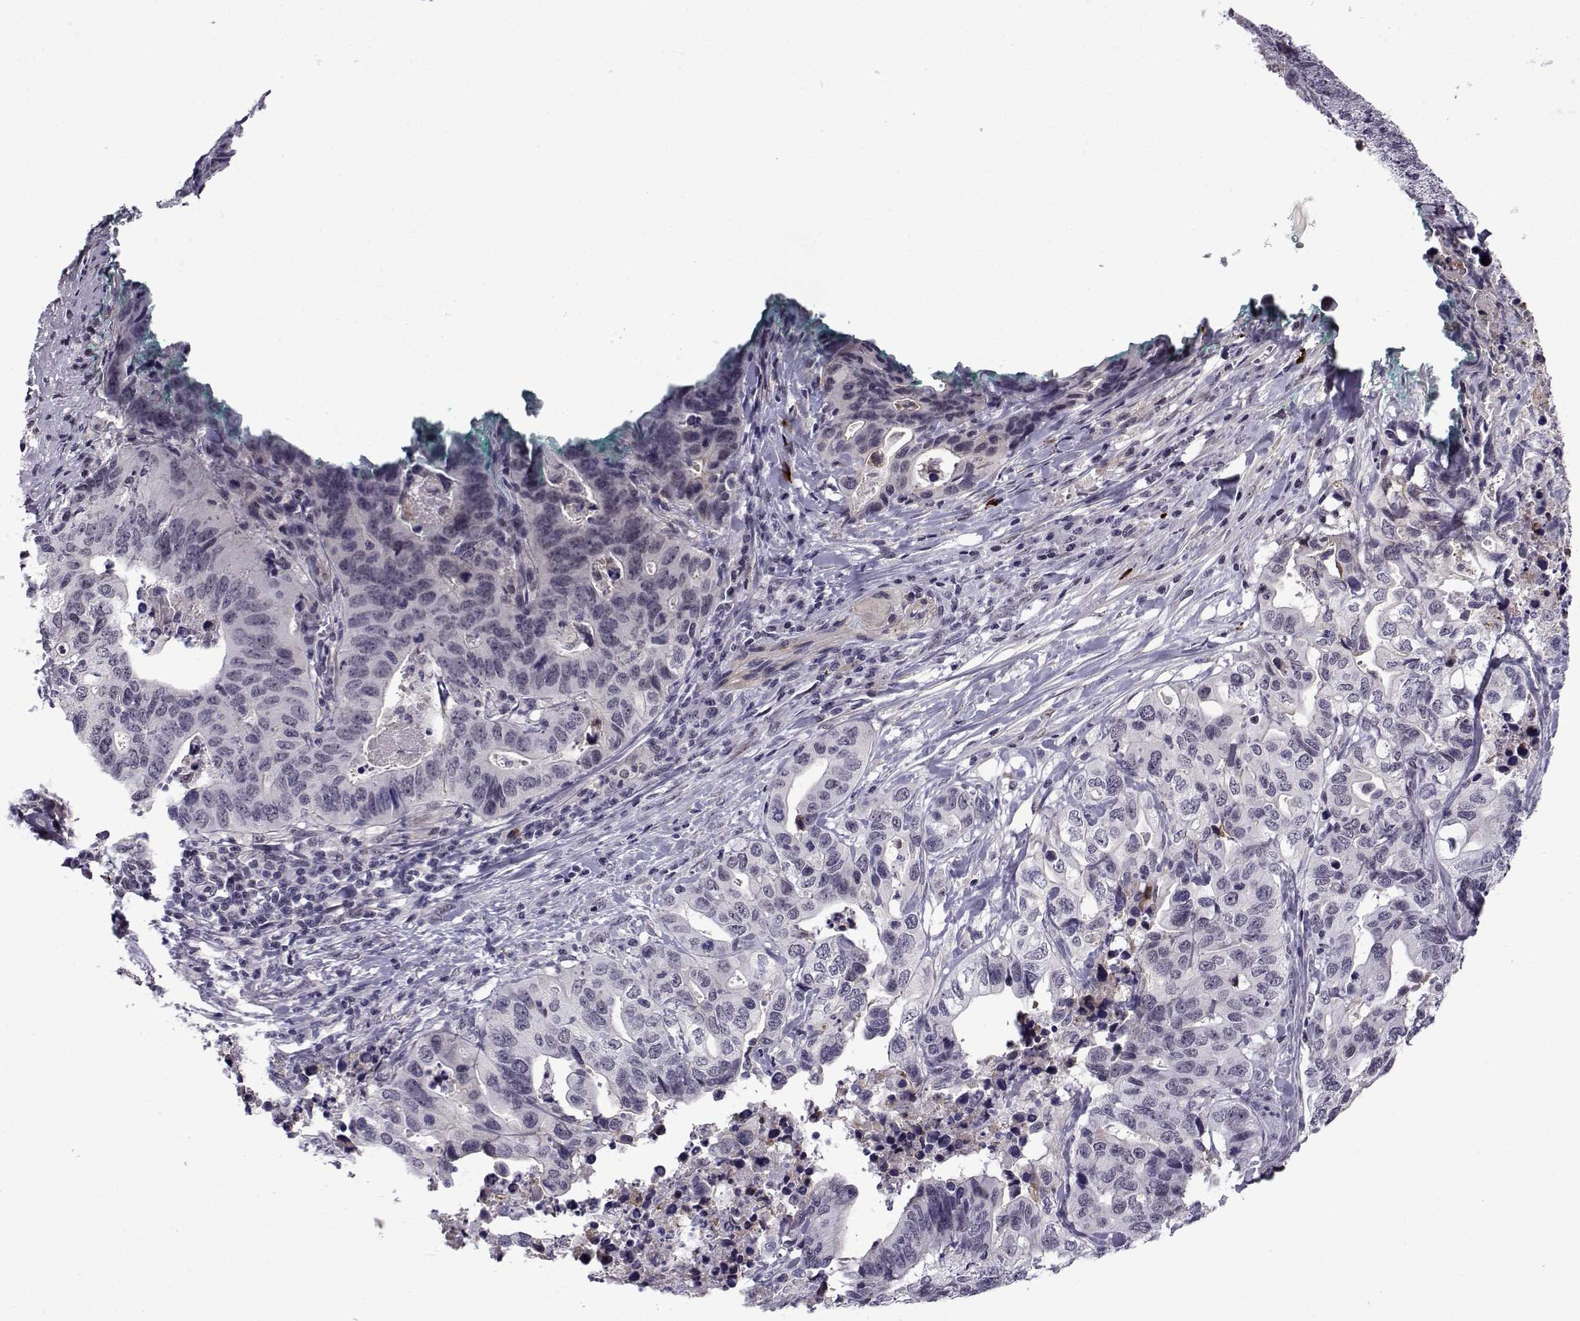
{"staining": {"intensity": "negative", "quantity": "none", "location": "none"}, "tissue": "stomach cancer", "cell_type": "Tumor cells", "image_type": "cancer", "snomed": [{"axis": "morphology", "description": "Adenocarcinoma, NOS"}, {"axis": "topography", "description": "Stomach, upper"}], "caption": "DAB (3,3'-diaminobenzidine) immunohistochemical staining of human stomach adenocarcinoma demonstrates no significant staining in tumor cells.", "gene": "RBM24", "patient": {"sex": "female", "age": 67}}